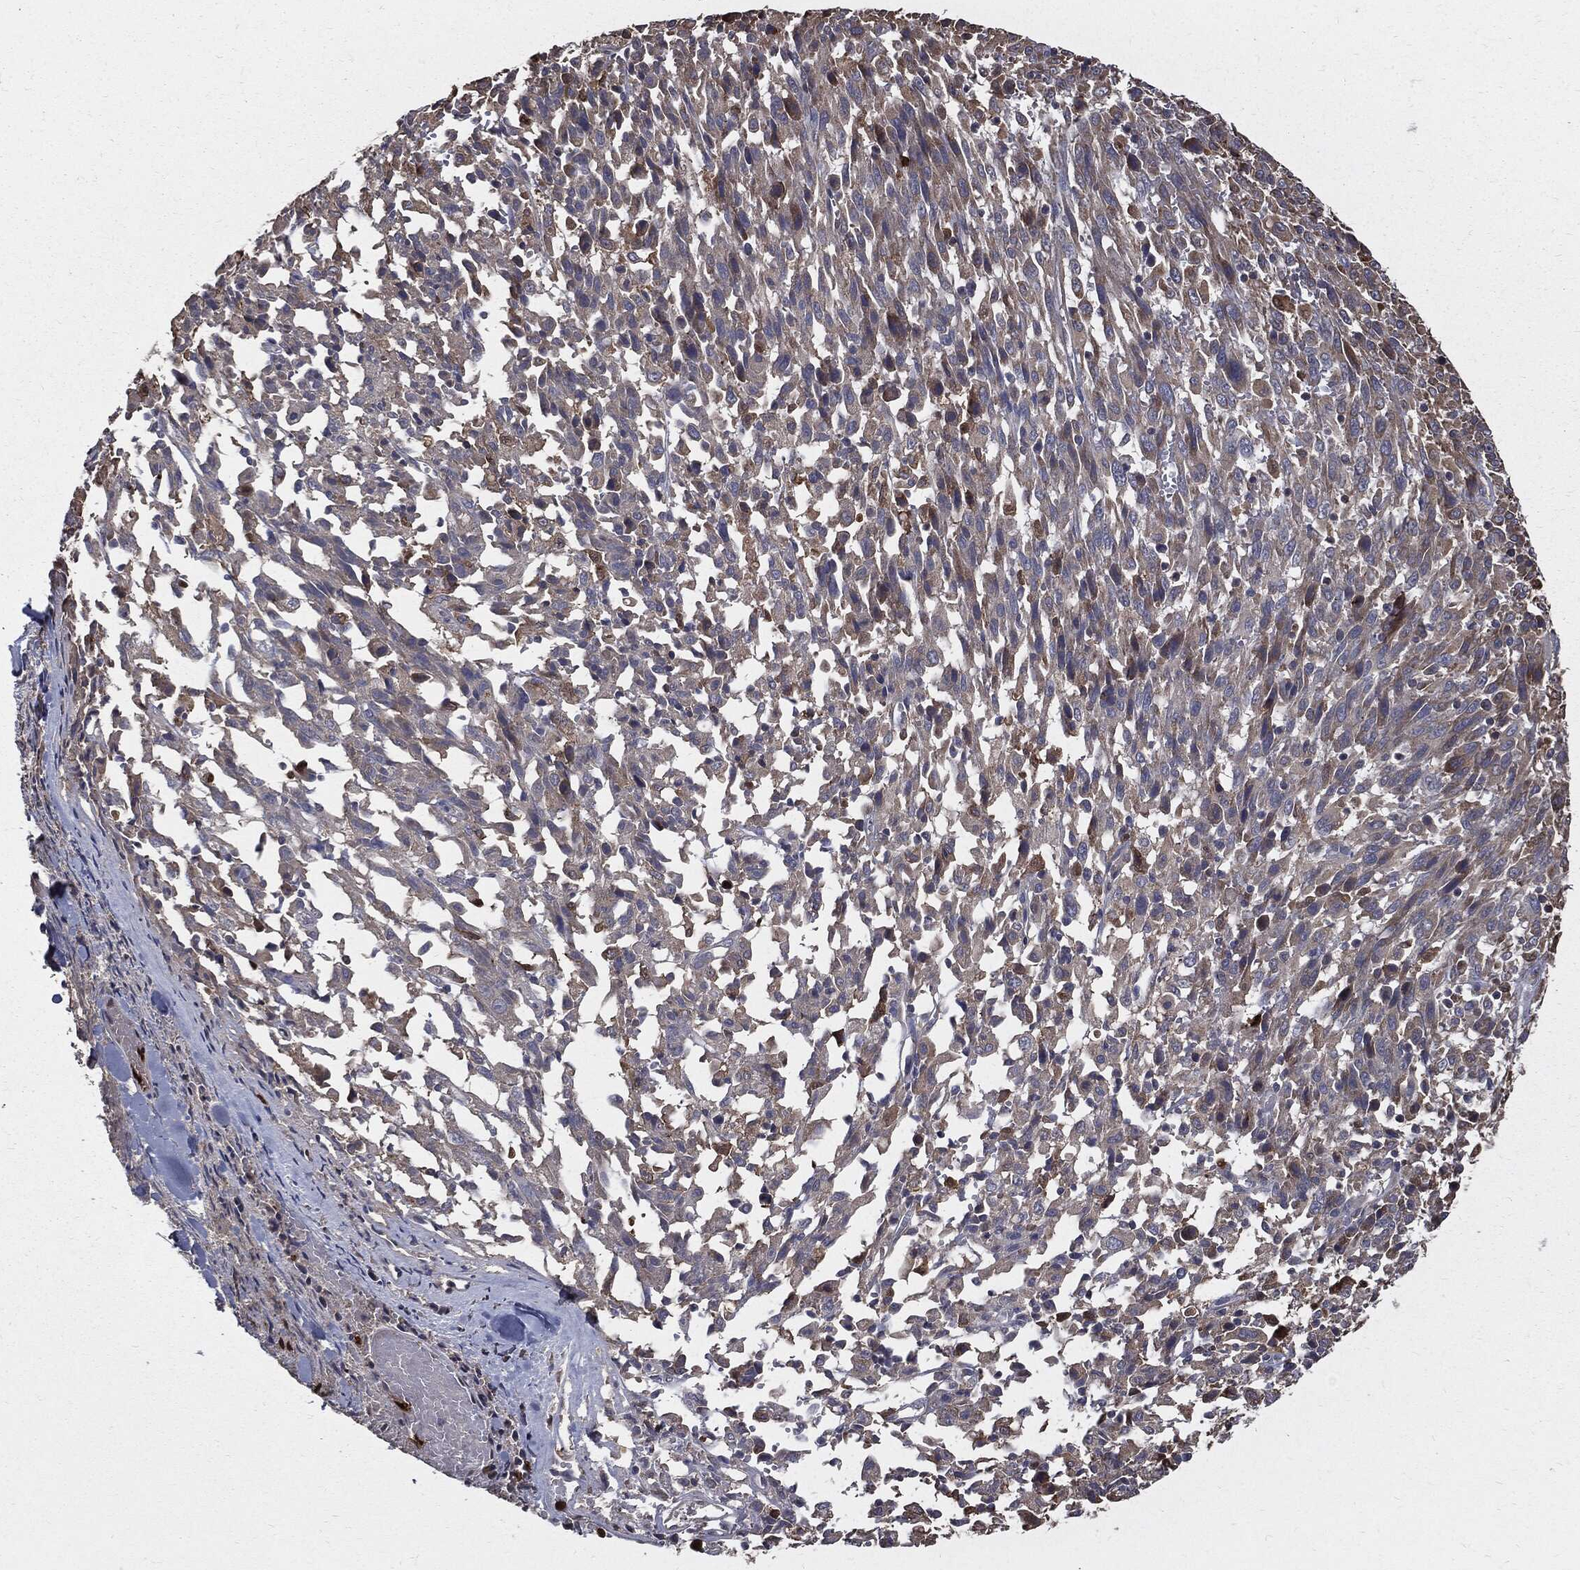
{"staining": {"intensity": "moderate", "quantity": "<25%", "location": "cytoplasmic/membranous"}, "tissue": "melanoma", "cell_type": "Tumor cells", "image_type": "cancer", "snomed": [{"axis": "morphology", "description": "Malignant melanoma, NOS"}, {"axis": "topography", "description": "Skin"}], "caption": "Malignant melanoma stained for a protein reveals moderate cytoplasmic/membranous positivity in tumor cells.", "gene": "PDCD6IP", "patient": {"sex": "female", "age": 91}}